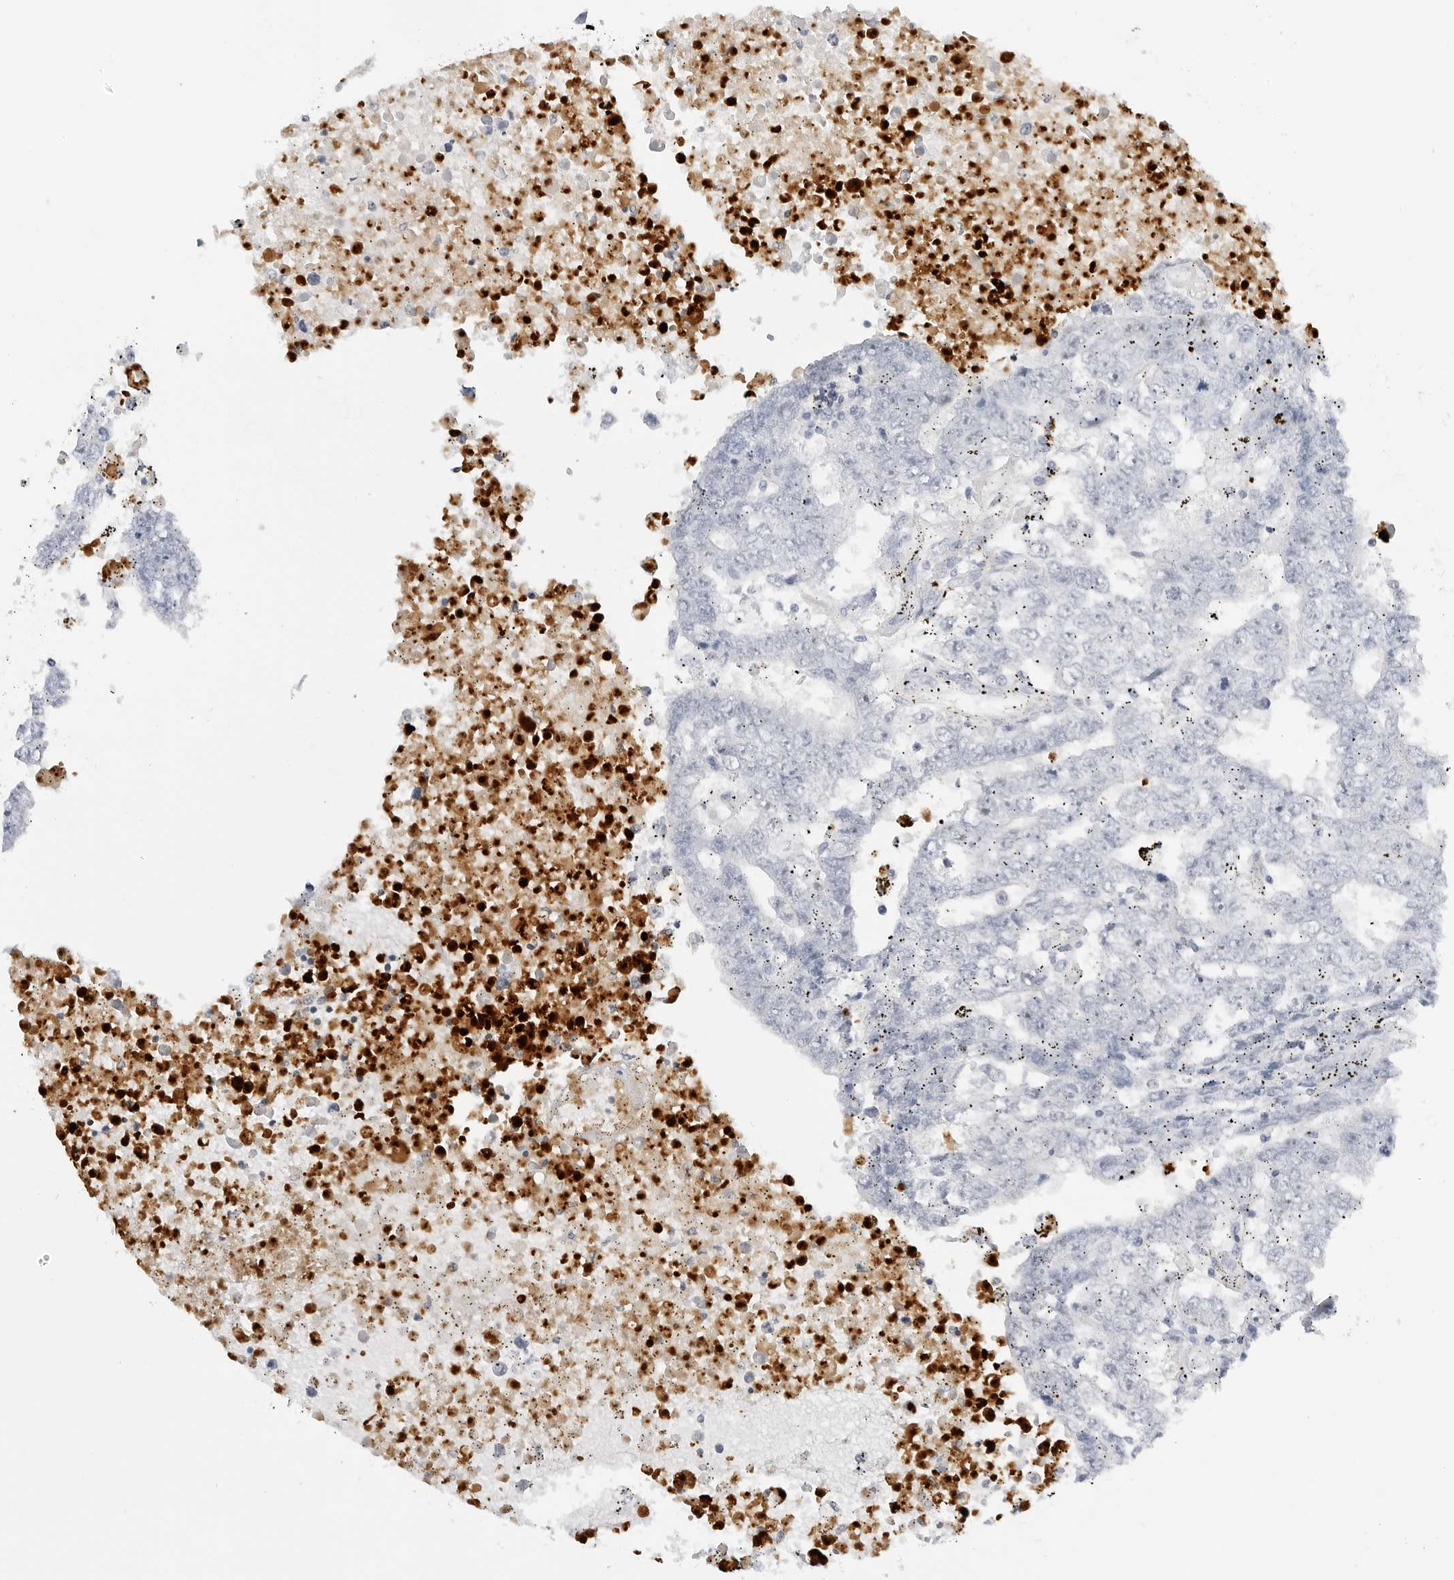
{"staining": {"intensity": "negative", "quantity": "none", "location": "none"}, "tissue": "testis cancer", "cell_type": "Tumor cells", "image_type": "cancer", "snomed": [{"axis": "morphology", "description": "Carcinoma, Embryonal, NOS"}, {"axis": "topography", "description": "Testis"}], "caption": "Human testis embryonal carcinoma stained for a protein using immunohistochemistry demonstrates no staining in tumor cells.", "gene": "MAP2K5", "patient": {"sex": "male", "age": 25}}